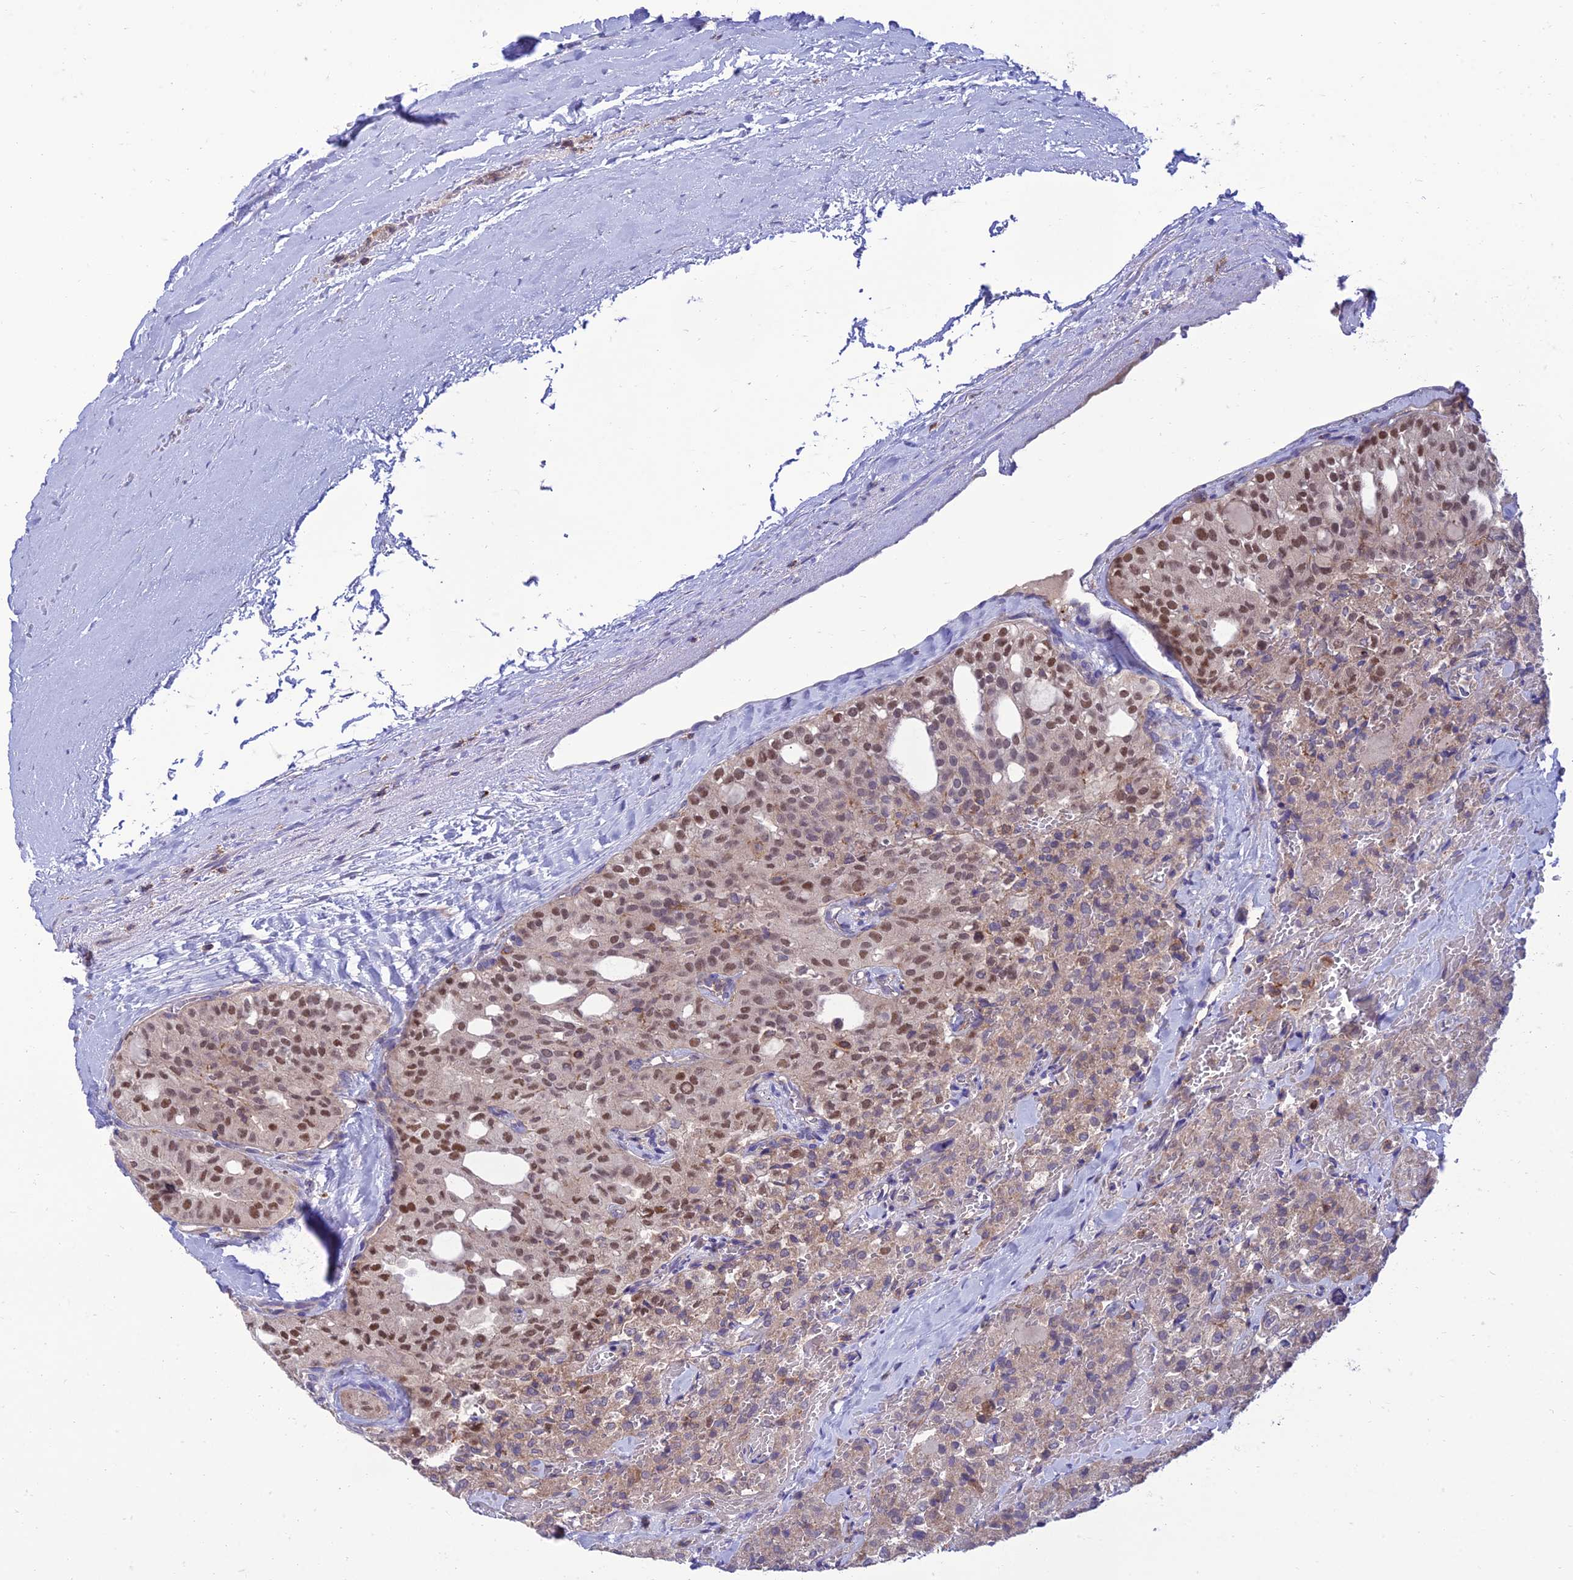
{"staining": {"intensity": "moderate", "quantity": ">75%", "location": "nuclear"}, "tissue": "thyroid cancer", "cell_type": "Tumor cells", "image_type": "cancer", "snomed": [{"axis": "morphology", "description": "Follicular adenoma carcinoma, NOS"}, {"axis": "topography", "description": "Thyroid gland"}], "caption": "Brown immunohistochemical staining in human thyroid cancer exhibits moderate nuclear positivity in about >75% of tumor cells. (DAB (3,3'-diaminobenzidine) IHC, brown staining for protein, blue staining for nuclei).", "gene": "IRAK3", "patient": {"sex": "male", "age": 75}}